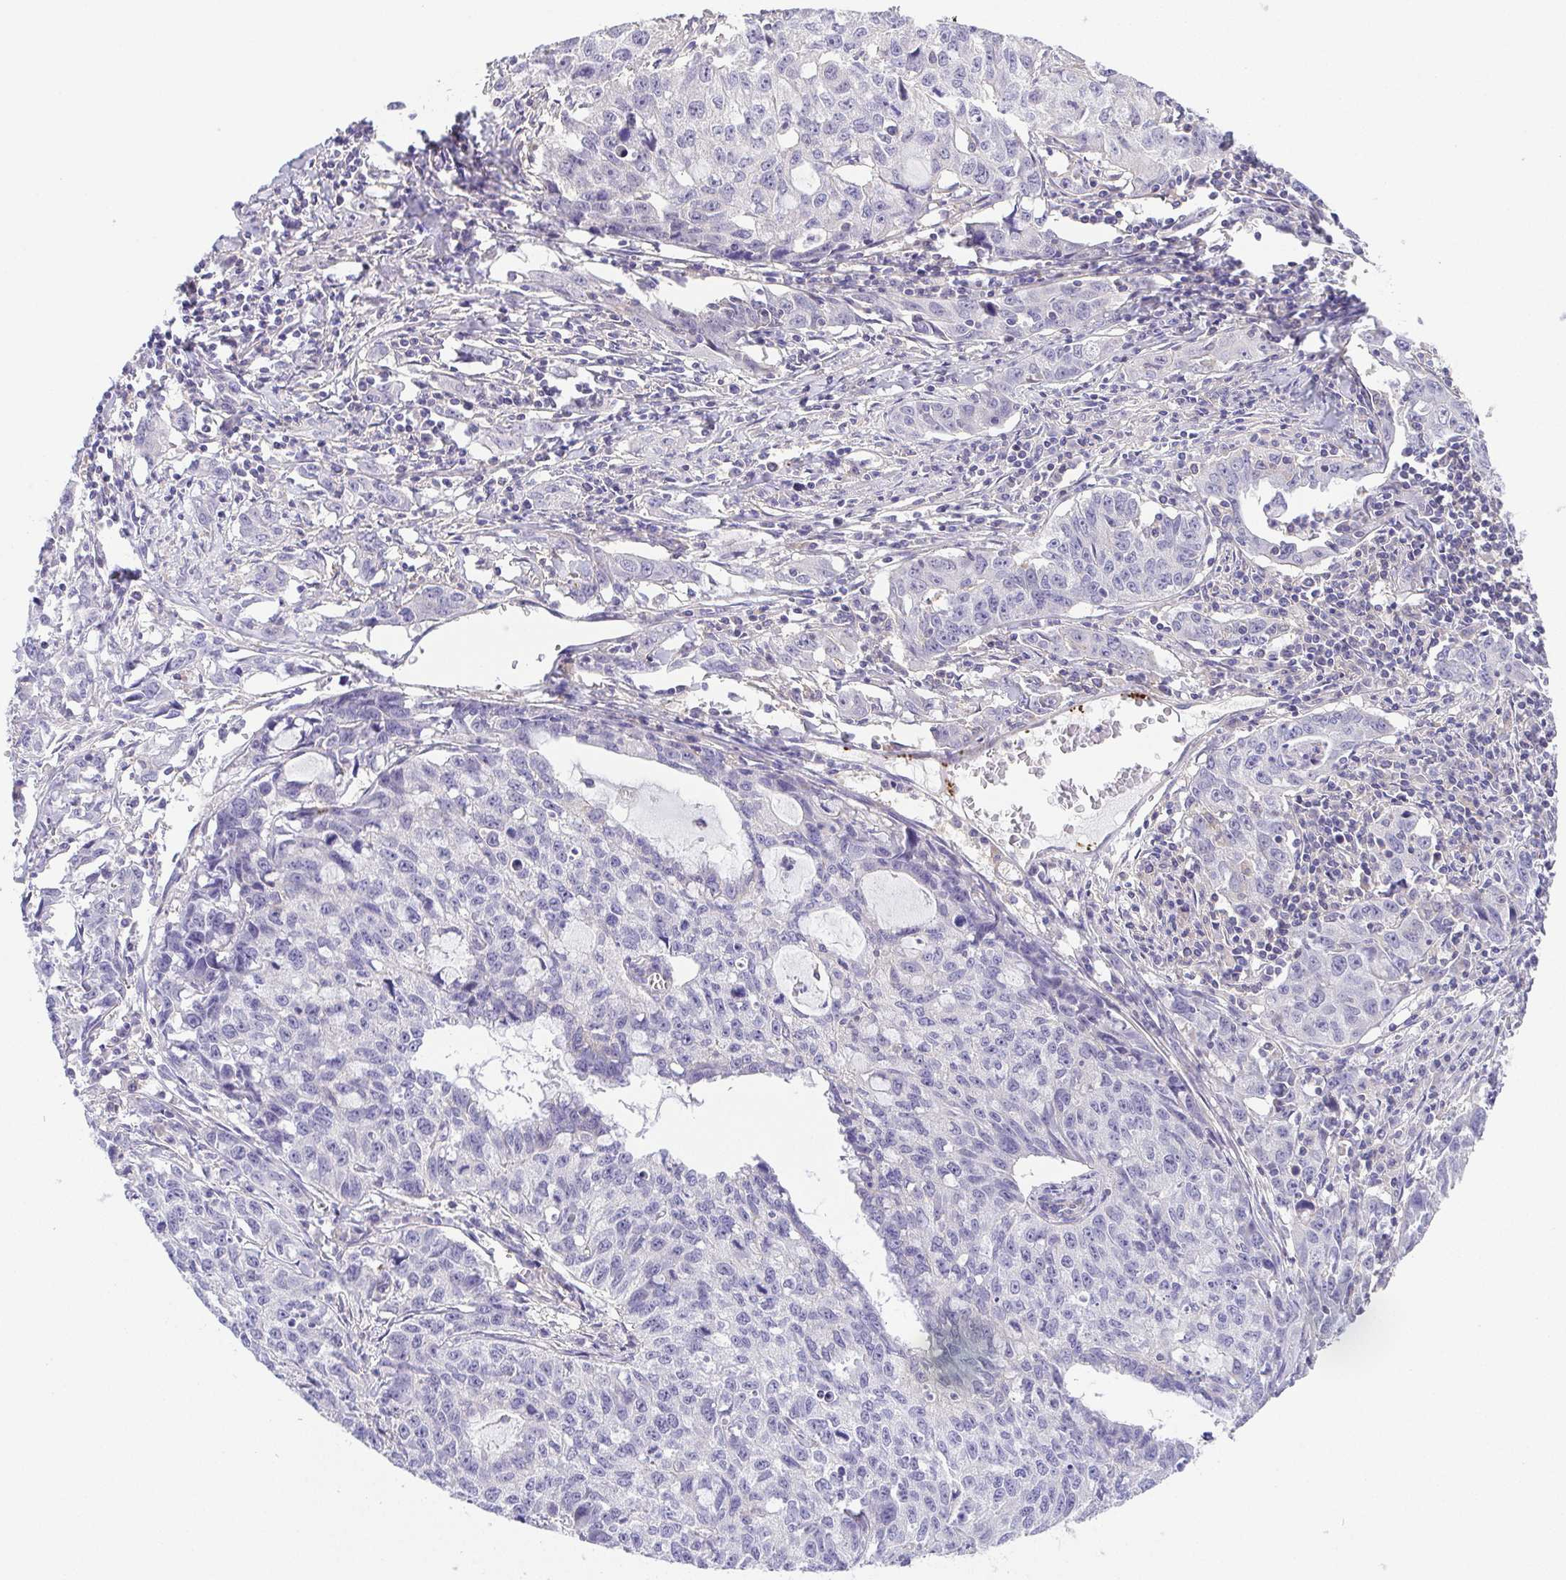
{"staining": {"intensity": "negative", "quantity": "none", "location": "none"}, "tissue": "cervical cancer", "cell_type": "Tumor cells", "image_type": "cancer", "snomed": [{"axis": "morphology", "description": "Squamous cell carcinoma, NOS"}, {"axis": "topography", "description": "Cervix"}], "caption": "DAB (3,3'-diaminobenzidine) immunohistochemical staining of squamous cell carcinoma (cervical) shows no significant staining in tumor cells. Brightfield microscopy of immunohistochemistry (IHC) stained with DAB (3,3'-diaminobenzidine) (brown) and hematoxylin (blue), captured at high magnification.", "gene": "PRR14L", "patient": {"sex": "female", "age": 28}}